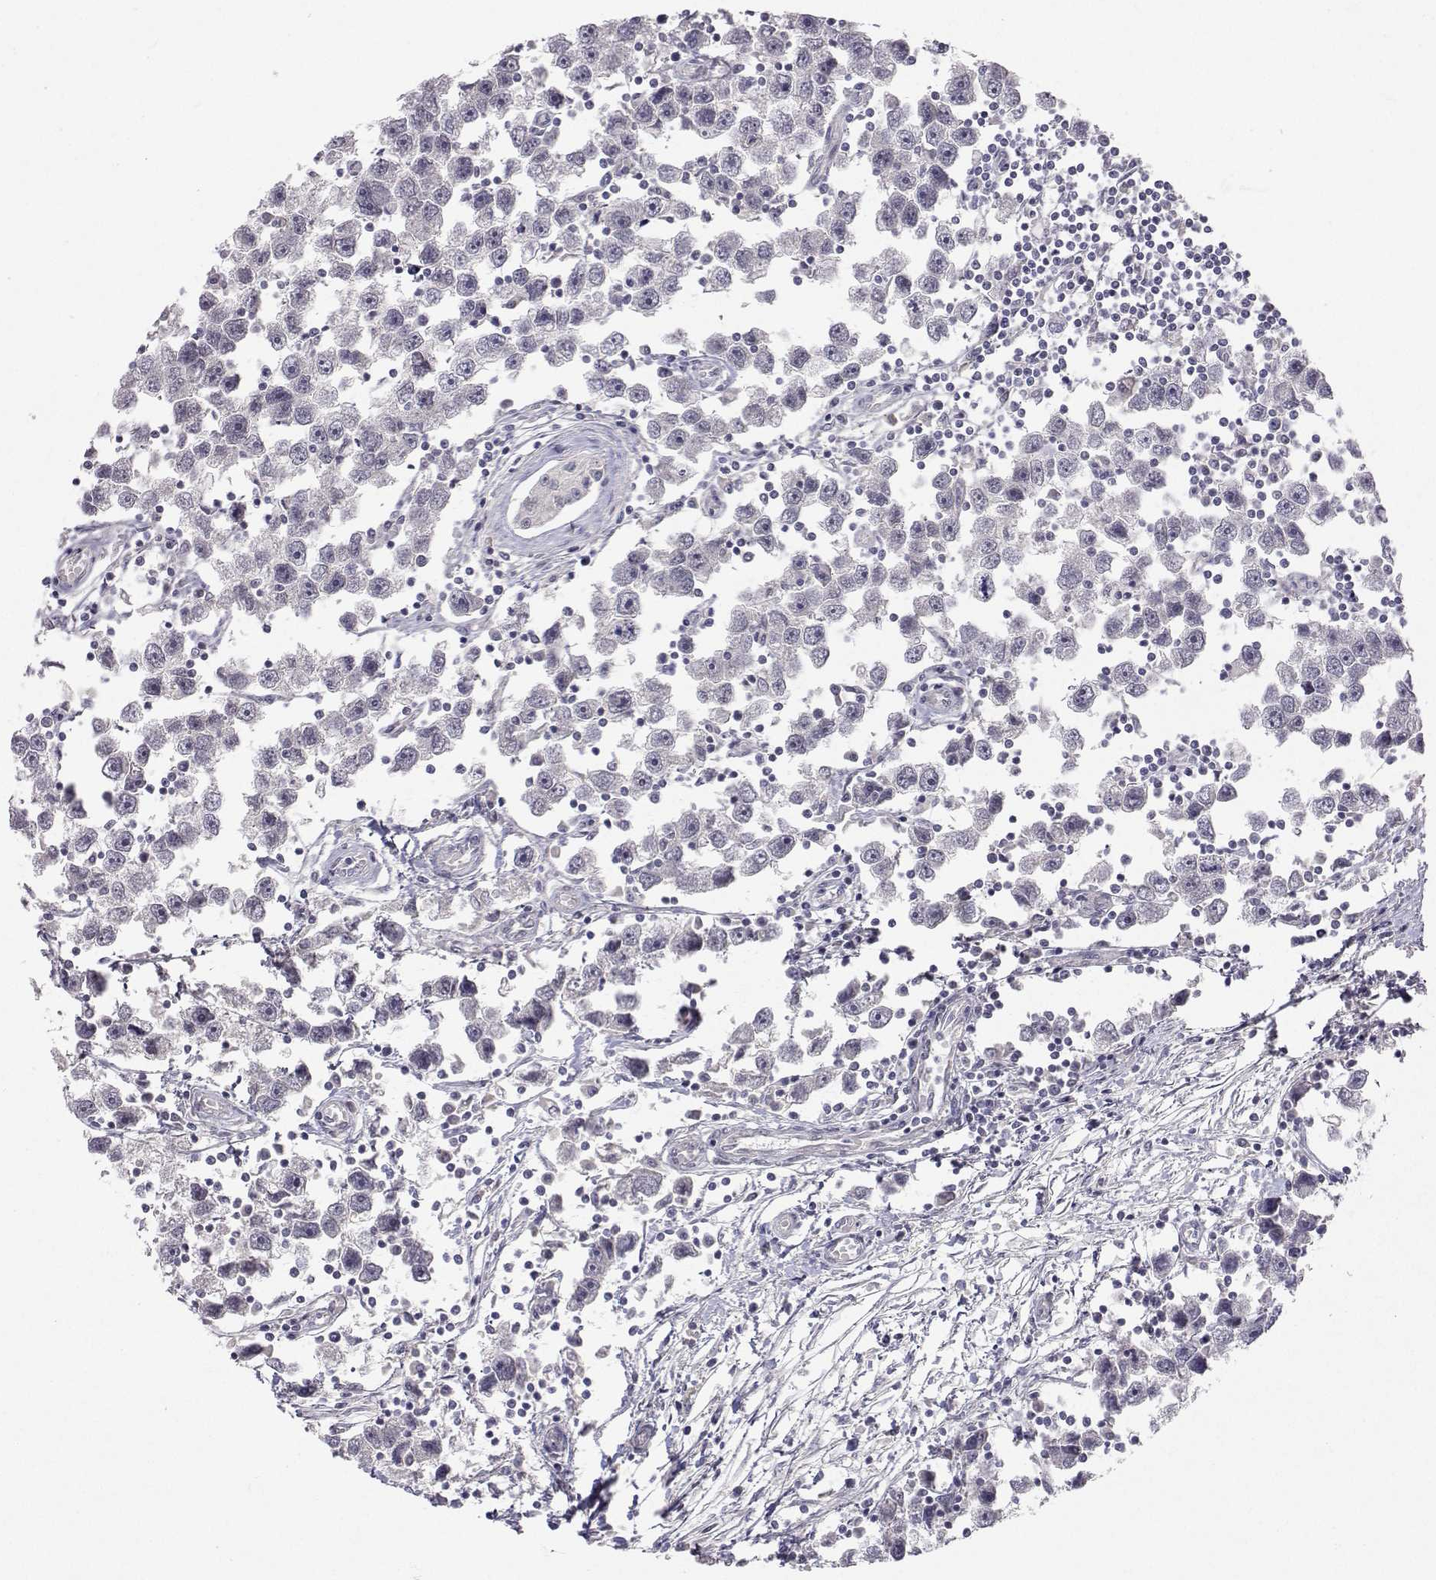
{"staining": {"intensity": "negative", "quantity": "none", "location": "none"}, "tissue": "testis cancer", "cell_type": "Tumor cells", "image_type": "cancer", "snomed": [{"axis": "morphology", "description": "Seminoma, NOS"}, {"axis": "topography", "description": "Testis"}], "caption": "IHC of human seminoma (testis) demonstrates no expression in tumor cells.", "gene": "SLC6A3", "patient": {"sex": "male", "age": 30}}